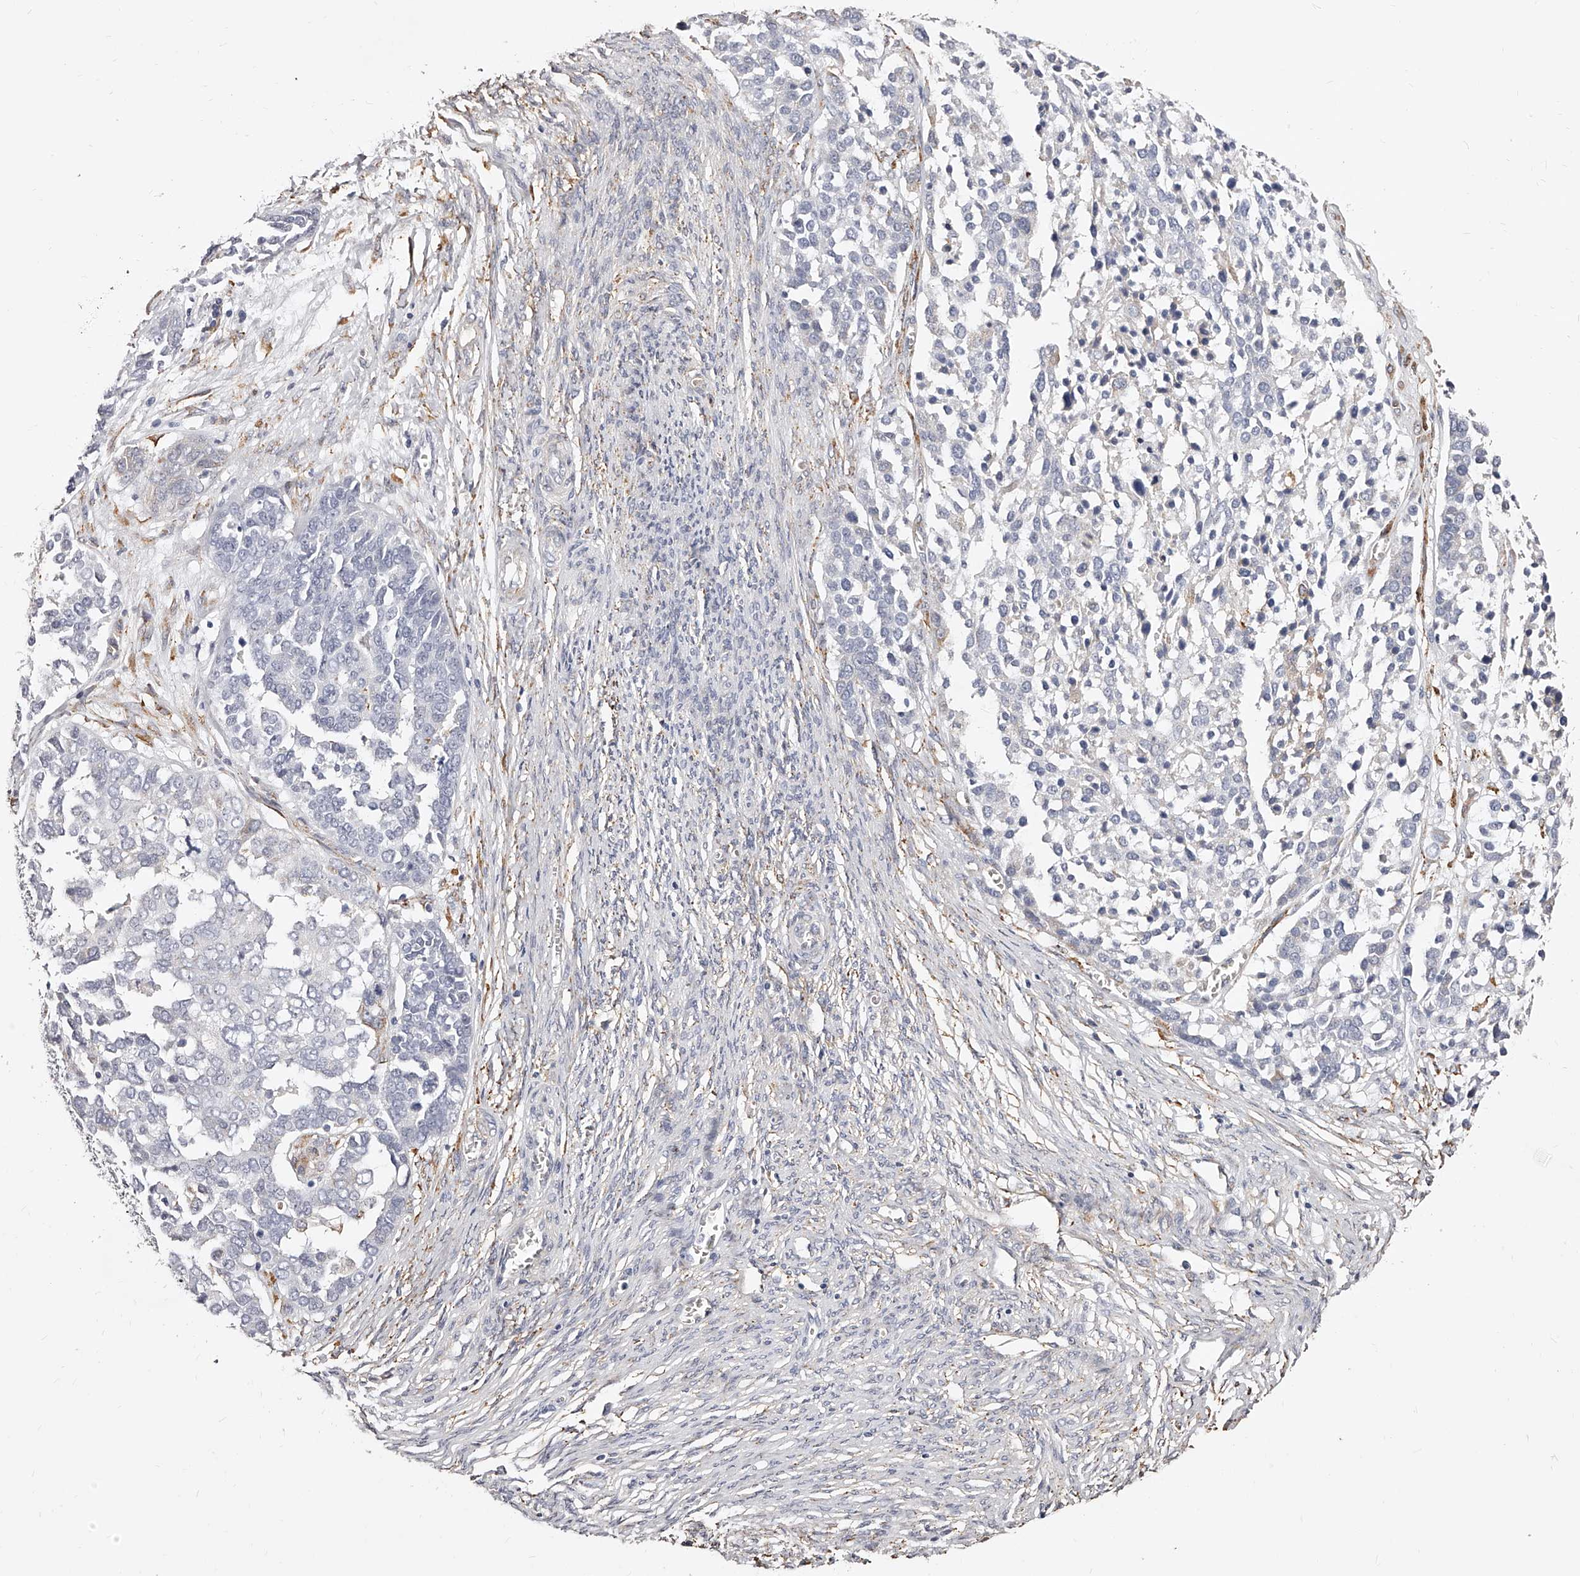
{"staining": {"intensity": "negative", "quantity": "none", "location": "none"}, "tissue": "ovarian cancer", "cell_type": "Tumor cells", "image_type": "cancer", "snomed": [{"axis": "morphology", "description": "Cystadenocarcinoma, serous, NOS"}, {"axis": "topography", "description": "Ovary"}], "caption": "A high-resolution micrograph shows IHC staining of ovarian cancer, which demonstrates no significant staining in tumor cells.", "gene": "CD82", "patient": {"sex": "female", "age": 44}}